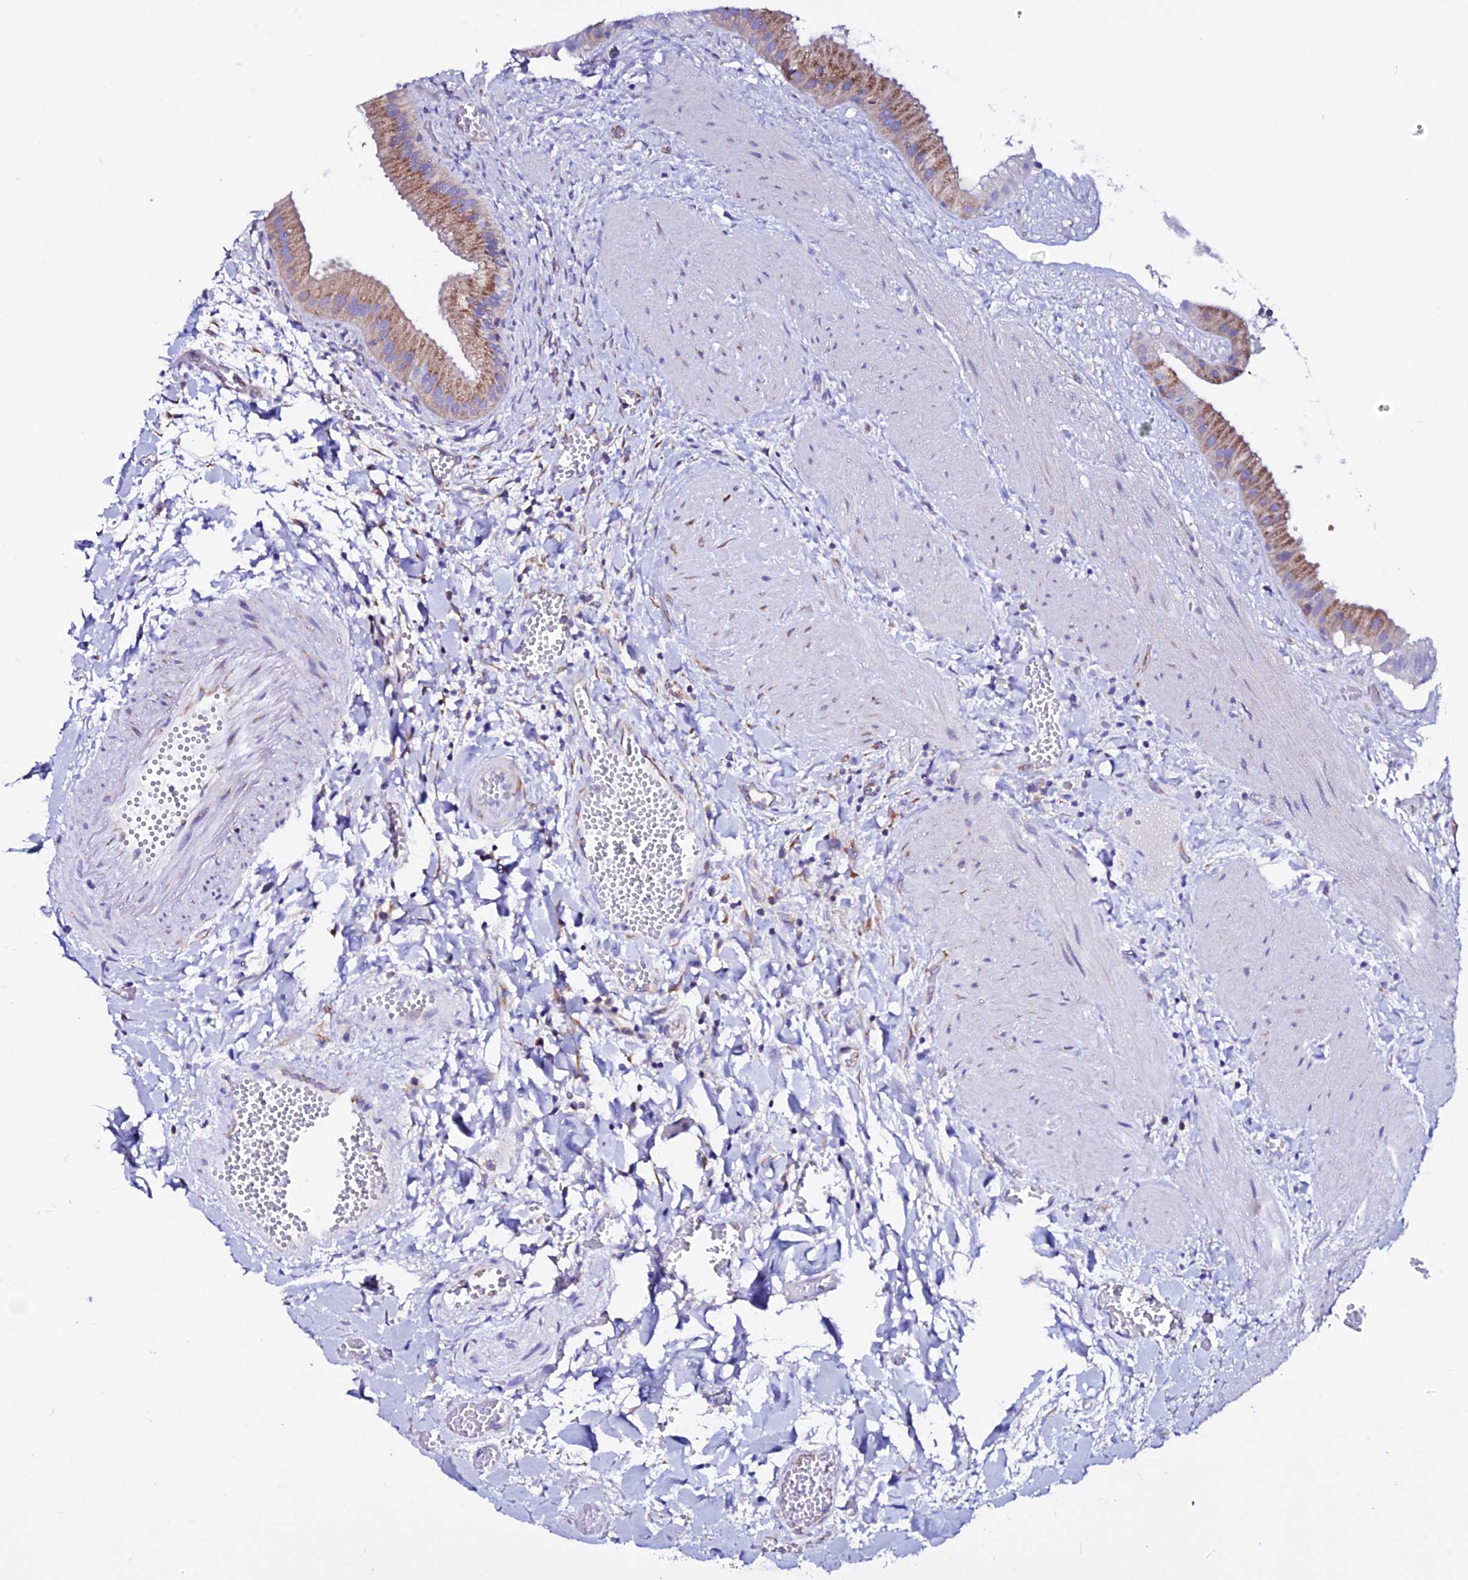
{"staining": {"intensity": "moderate", "quantity": "25%-75%", "location": "cytoplasmic/membranous"}, "tissue": "gallbladder", "cell_type": "Glandular cells", "image_type": "normal", "snomed": [{"axis": "morphology", "description": "Normal tissue, NOS"}, {"axis": "topography", "description": "Gallbladder"}], "caption": "A brown stain labels moderate cytoplasmic/membranous expression of a protein in glandular cells of benign human gallbladder. (Brightfield microscopy of DAB IHC at high magnification).", "gene": "EEF1G", "patient": {"sex": "male", "age": 55}}